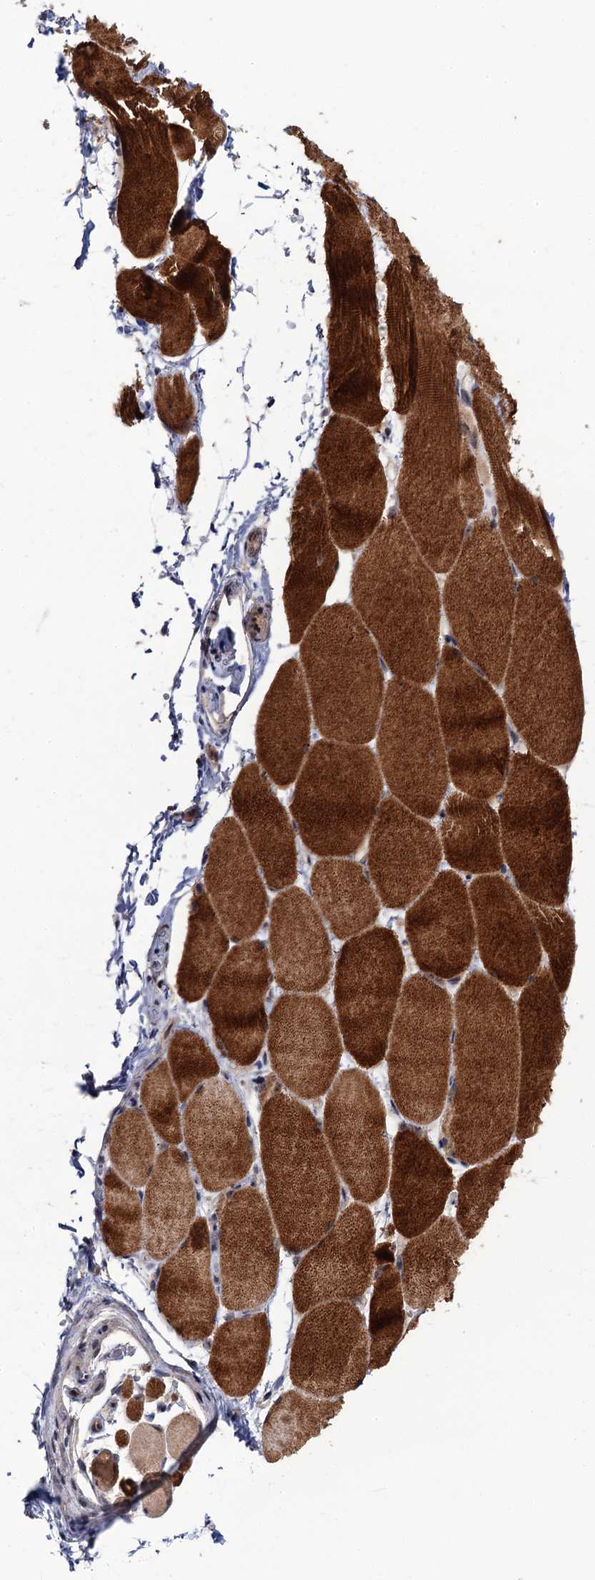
{"staining": {"intensity": "strong", "quantity": ">75%", "location": "cytoplasmic/membranous"}, "tissue": "skeletal muscle", "cell_type": "Myocytes", "image_type": "normal", "snomed": [{"axis": "morphology", "description": "Normal tissue, NOS"}, {"axis": "topography", "description": "Skeletal muscle"}, {"axis": "topography", "description": "Parathyroid gland"}], "caption": "Immunohistochemical staining of unremarkable human skeletal muscle shows strong cytoplasmic/membranous protein expression in approximately >75% of myocytes.", "gene": "LRRC63", "patient": {"sex": "female", "age": 37}}